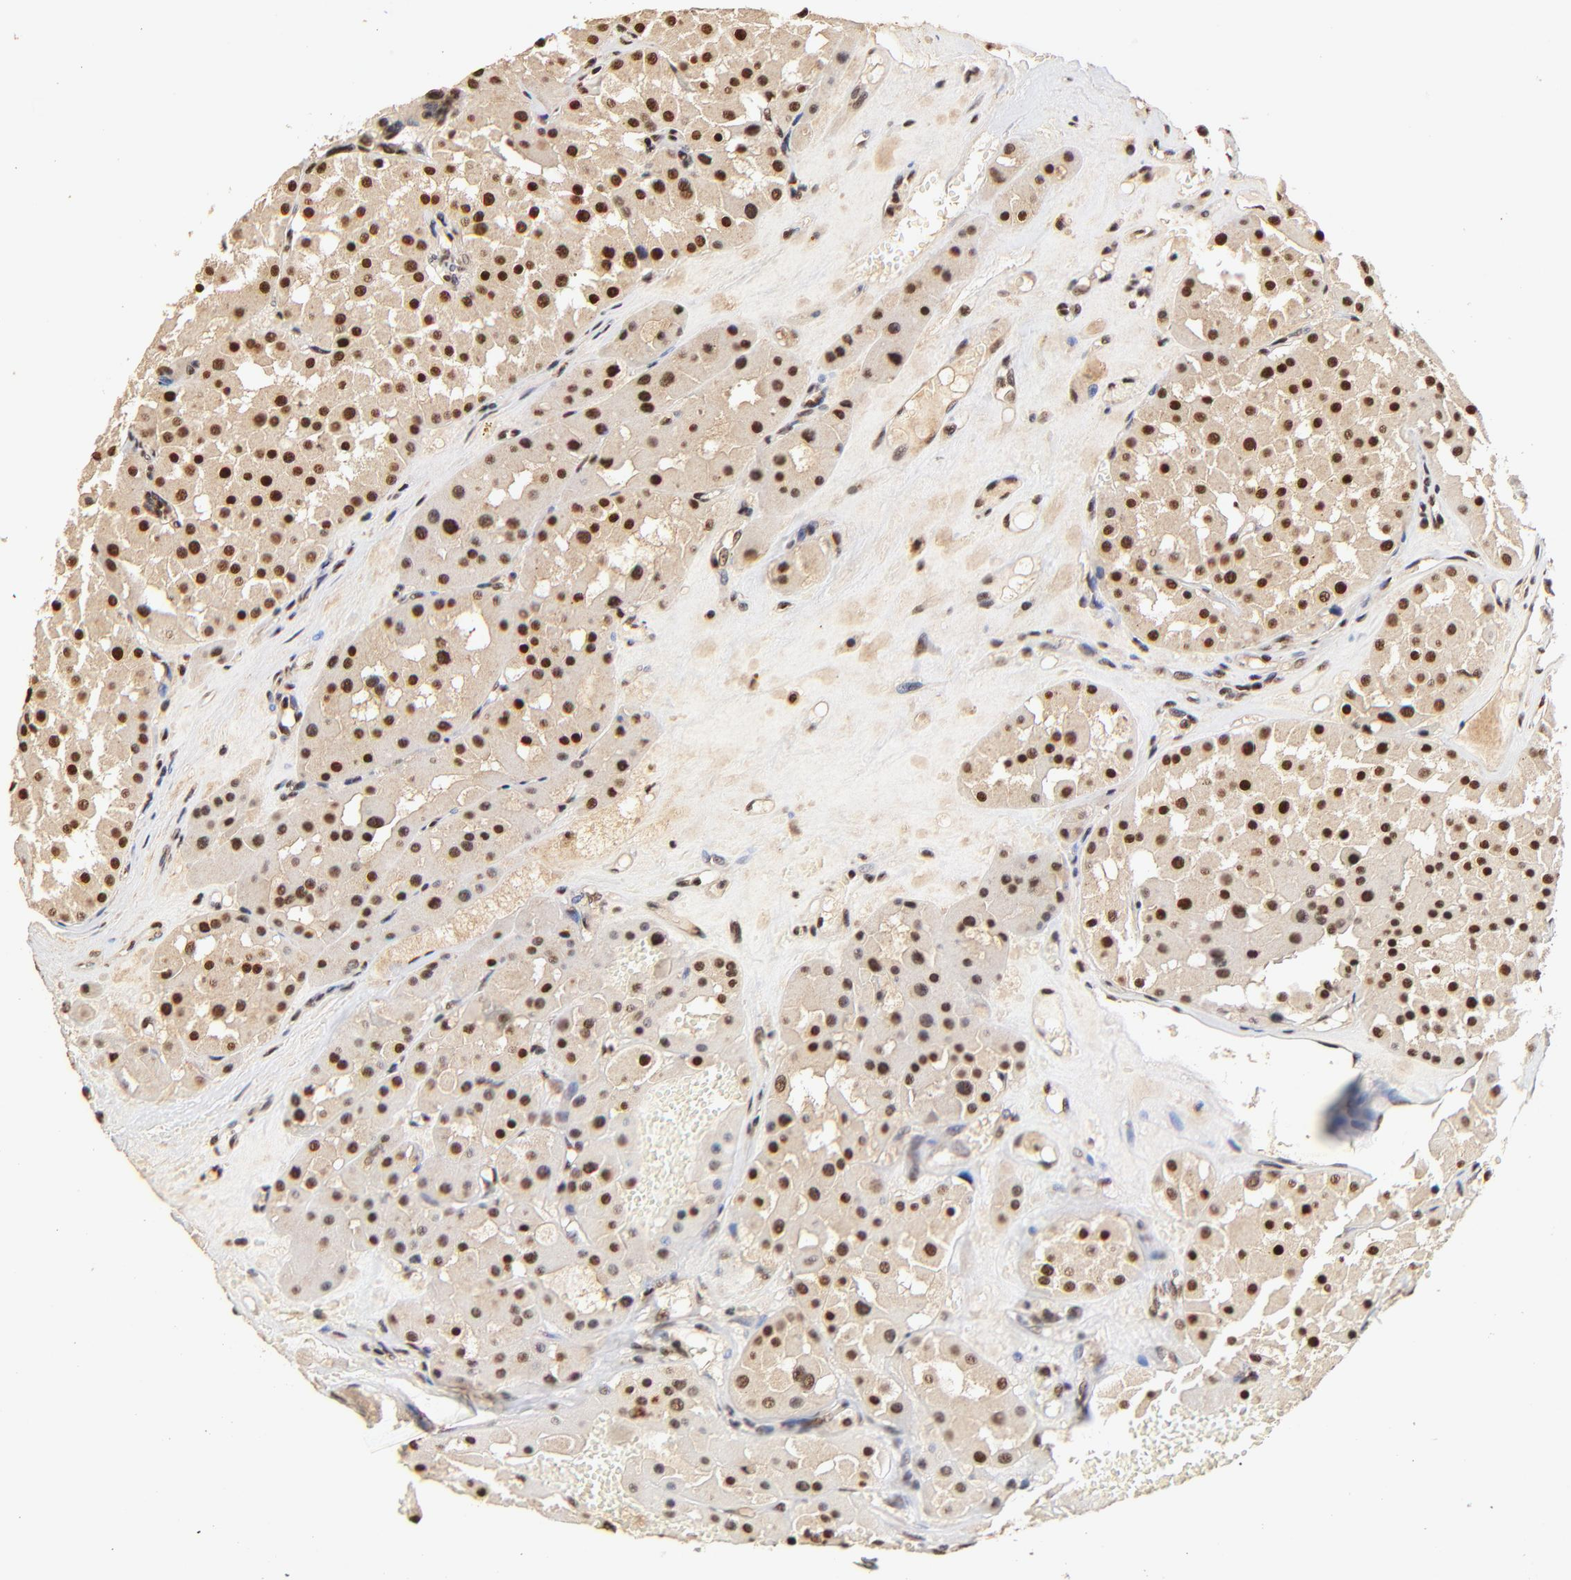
{"staining": {"intensity": "strong", "quantity": ">75%", "location": "cytoplasmic/membranous,nuclear"}, "tissue": "renal cancer", "cell_type": "Tumor cells", "image_type": "cancer", "snomed": [{"axis": "morphology", "description": "Adenocarcinoma, uncertain malignant potential"}, {"axis": "topography", "description": "Kidney"}], "caption": "The photomicrograph demonstrates immunohistochemical staining of renal cancer. There is strong cytoplasmic/membranous and nuclear positivity is present in approximately >75% of tumor cells.", "gene": "MED12", "patient": {"sex": "male", "age": 63}}